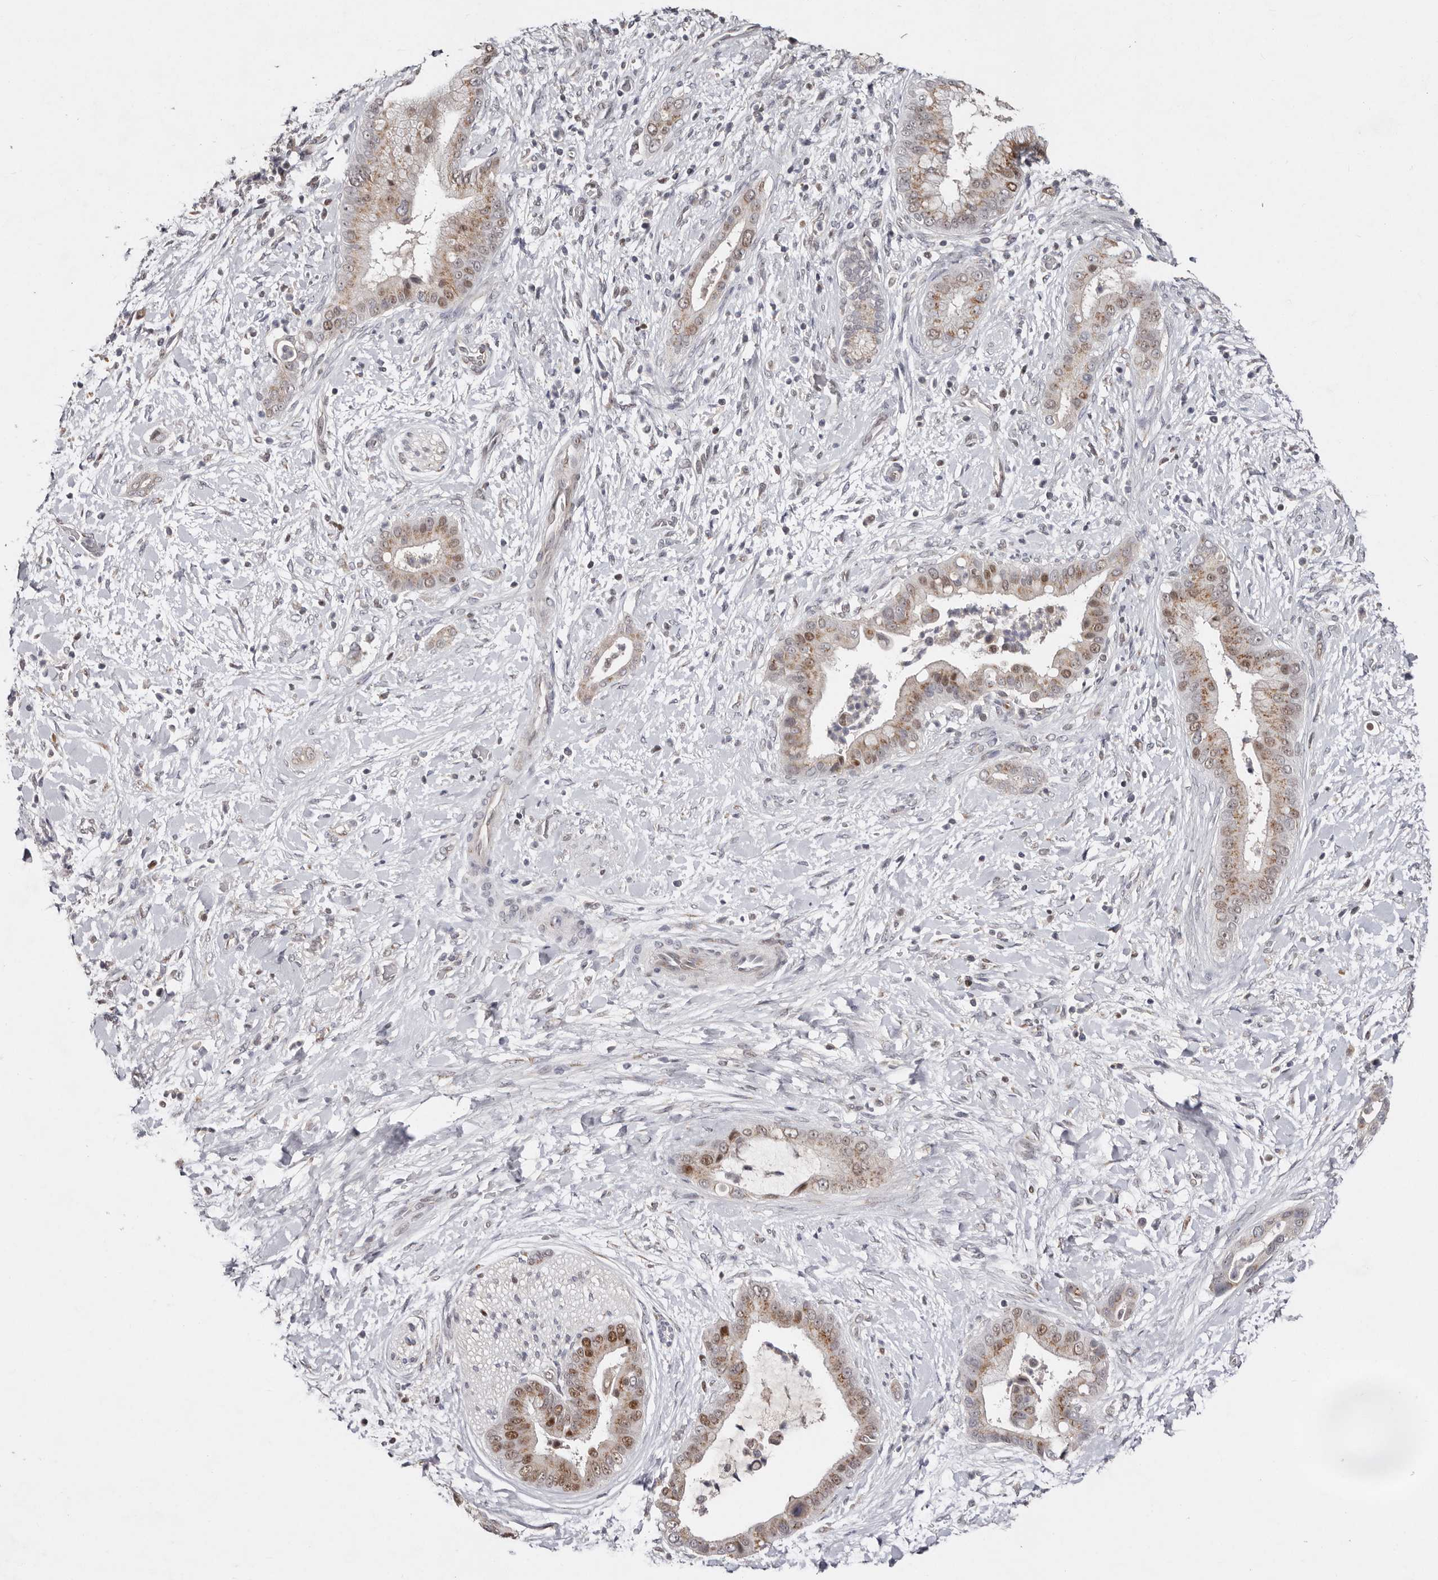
{"staining": {"intensity": "moderate", "quantity": ">75%", "location": "cytoplasmic/membranous,nuclear"}, "tissue": "liver cancer", "cell_type": "Tumor cells", "image_type": "cancer", "snomed": [{"axis": "morphology", "description": "Cholangiocarcinoma"}, {"axis": "topography", "description": "Liver"}], "caption": "Immunohistochemical staining of cholangiocarcinoma (liver) reveals medium levels of moderate cytoplasmic/membranous and nuclear protein expression in about >75% of tumor cells. The staining is performed using DAB brown chromogen to label protein expression. The nuclei are counter-stained blue using hematoxylin.", "gene": "KLF7", "patient": {"sex": "female", "age": 54}}